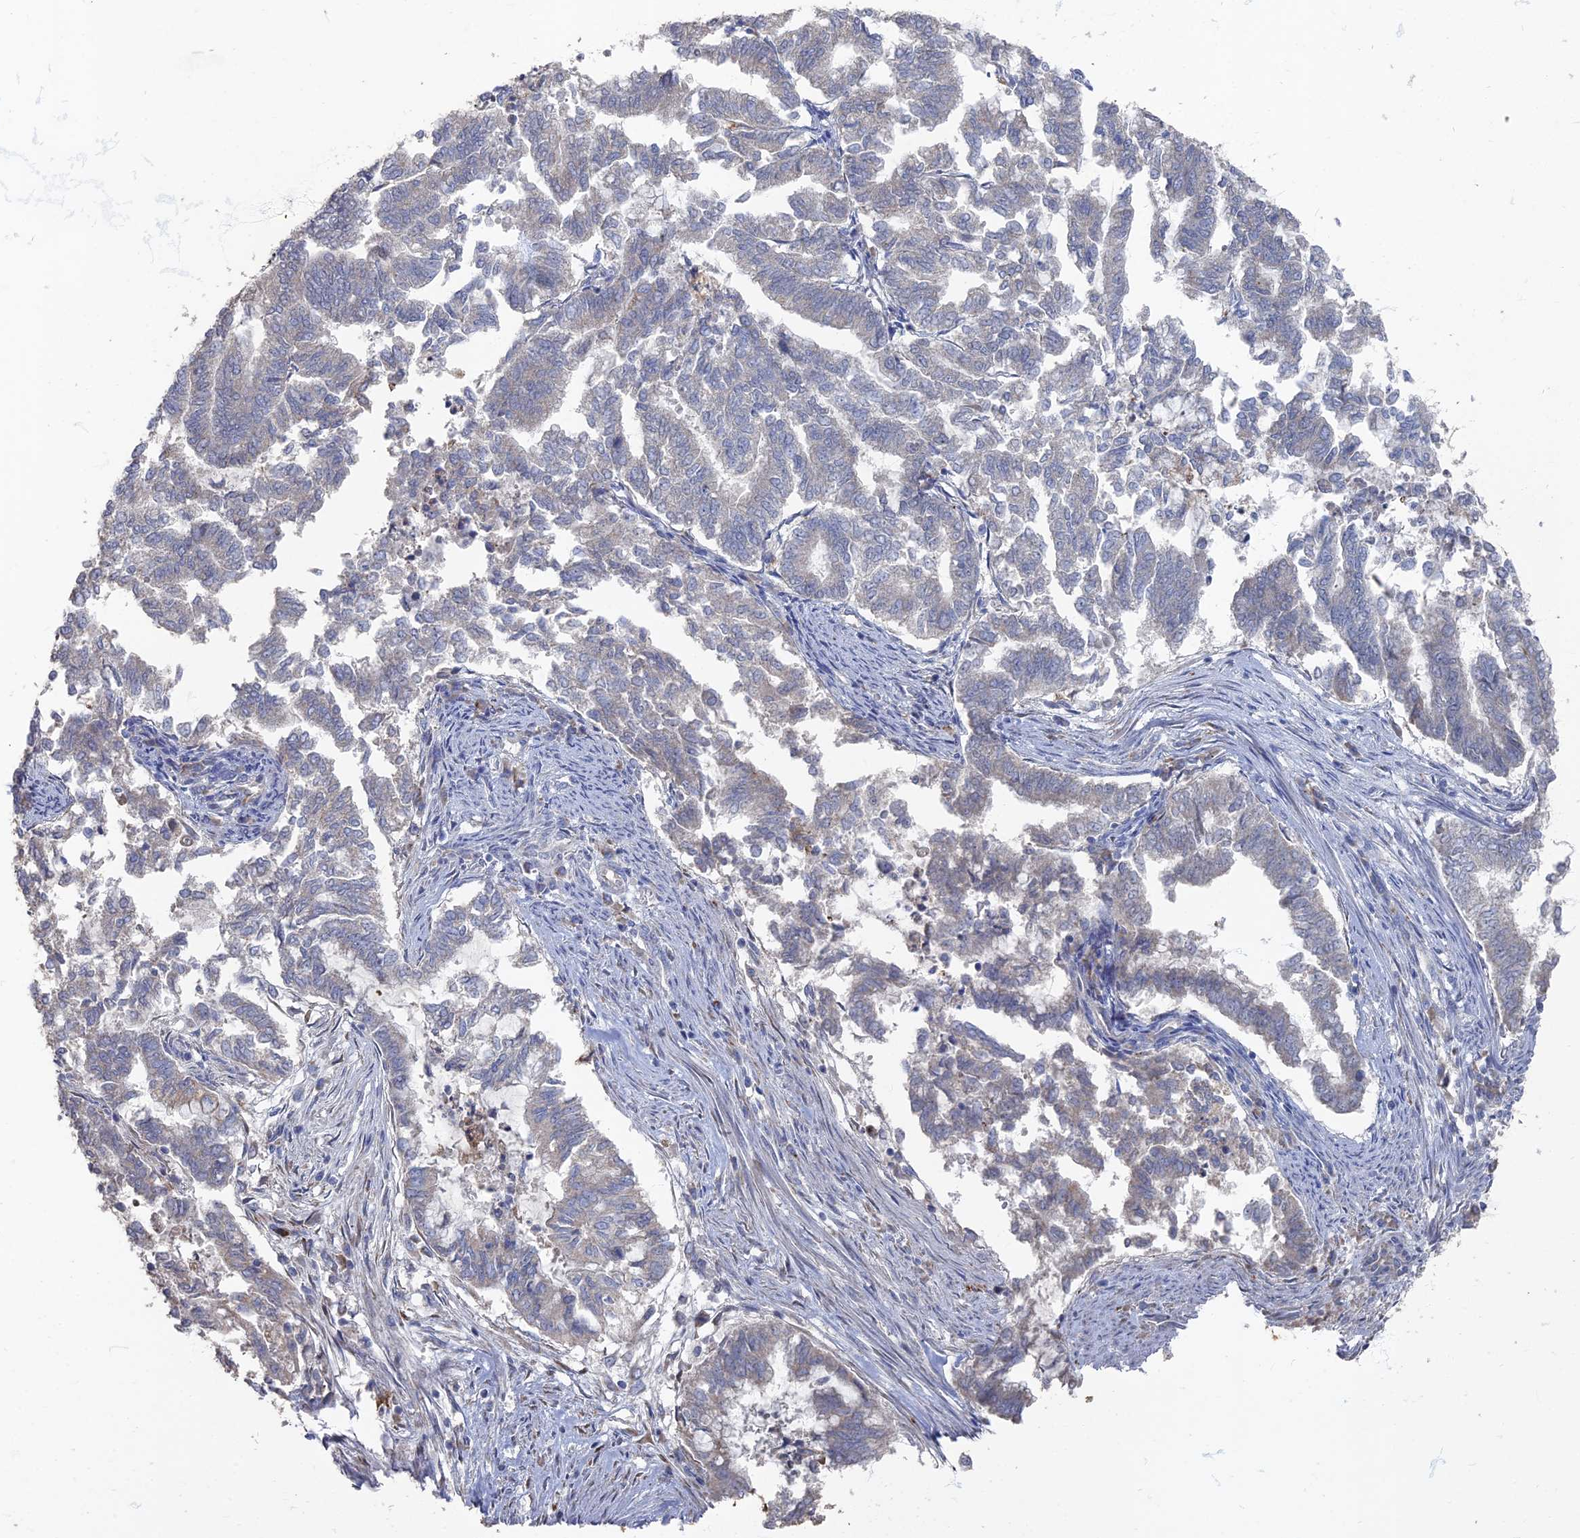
{"staining": {"intensity": "negative", "quantity": "none", "location": "none"}, "tissue": "endometrial cancer", "cell_type": "Tumor cells", "image_type": "cancer", "snomed": [{"axis": "morphology", "description": "Adenocarcinoma, NOS"}, {"axis": "topography", "description": "Endometrium"}], "caption": "High magnification brightfield microscopy of adenocarcinoma (endometrial) stained with DAB (3,3'-diaminobenzidine) (brown) and counterstained with hematoxylin (blue): tumor cells show no significant staining.", "gene": "TMEM128", "patient": {"sex": "female", "age": 79}}